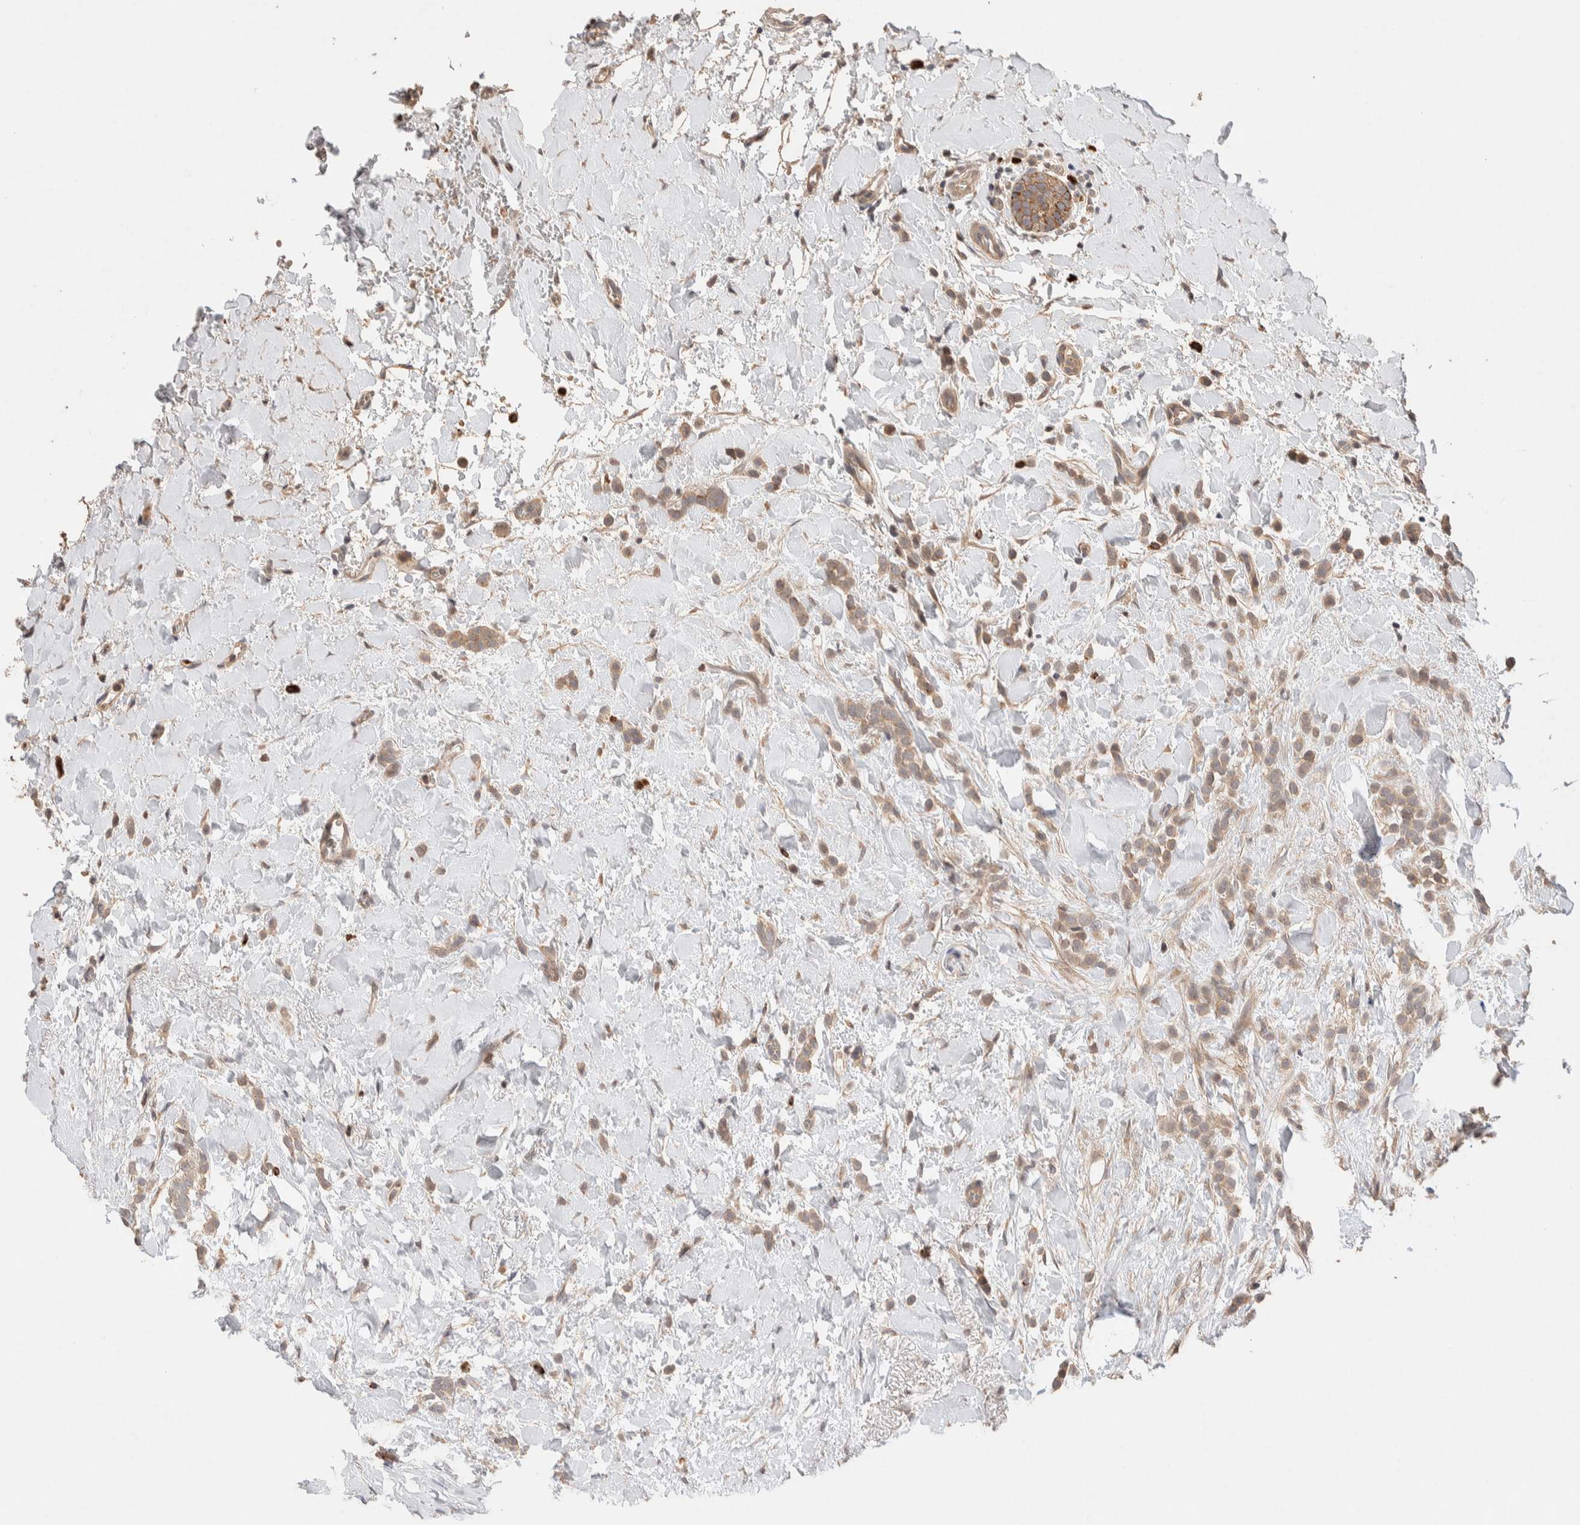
{"staining": {"intensity": "weak", "quantity": ">75%", "location": "cytoplasmic/membranous"}, "tissue": "breast cancer", "cell_type": "Tumor cells", "image_type": "cancer", "snomed": [{"axis": "morphology", "description": "Normal tissue, NOS"}, {"axis": "morphology", "description": "Lobular carcinoma"}, {"axis": "topography", "description": "Breast"}], "caption": "Immunohistochemical staining of human lobular carcinoma (breast) demonstrates weak cytoplasmic/membranous protein positivity in about >75% of tumor cells.", "gene": "CASK", "patient": {"sex": "female", "age": 50}}